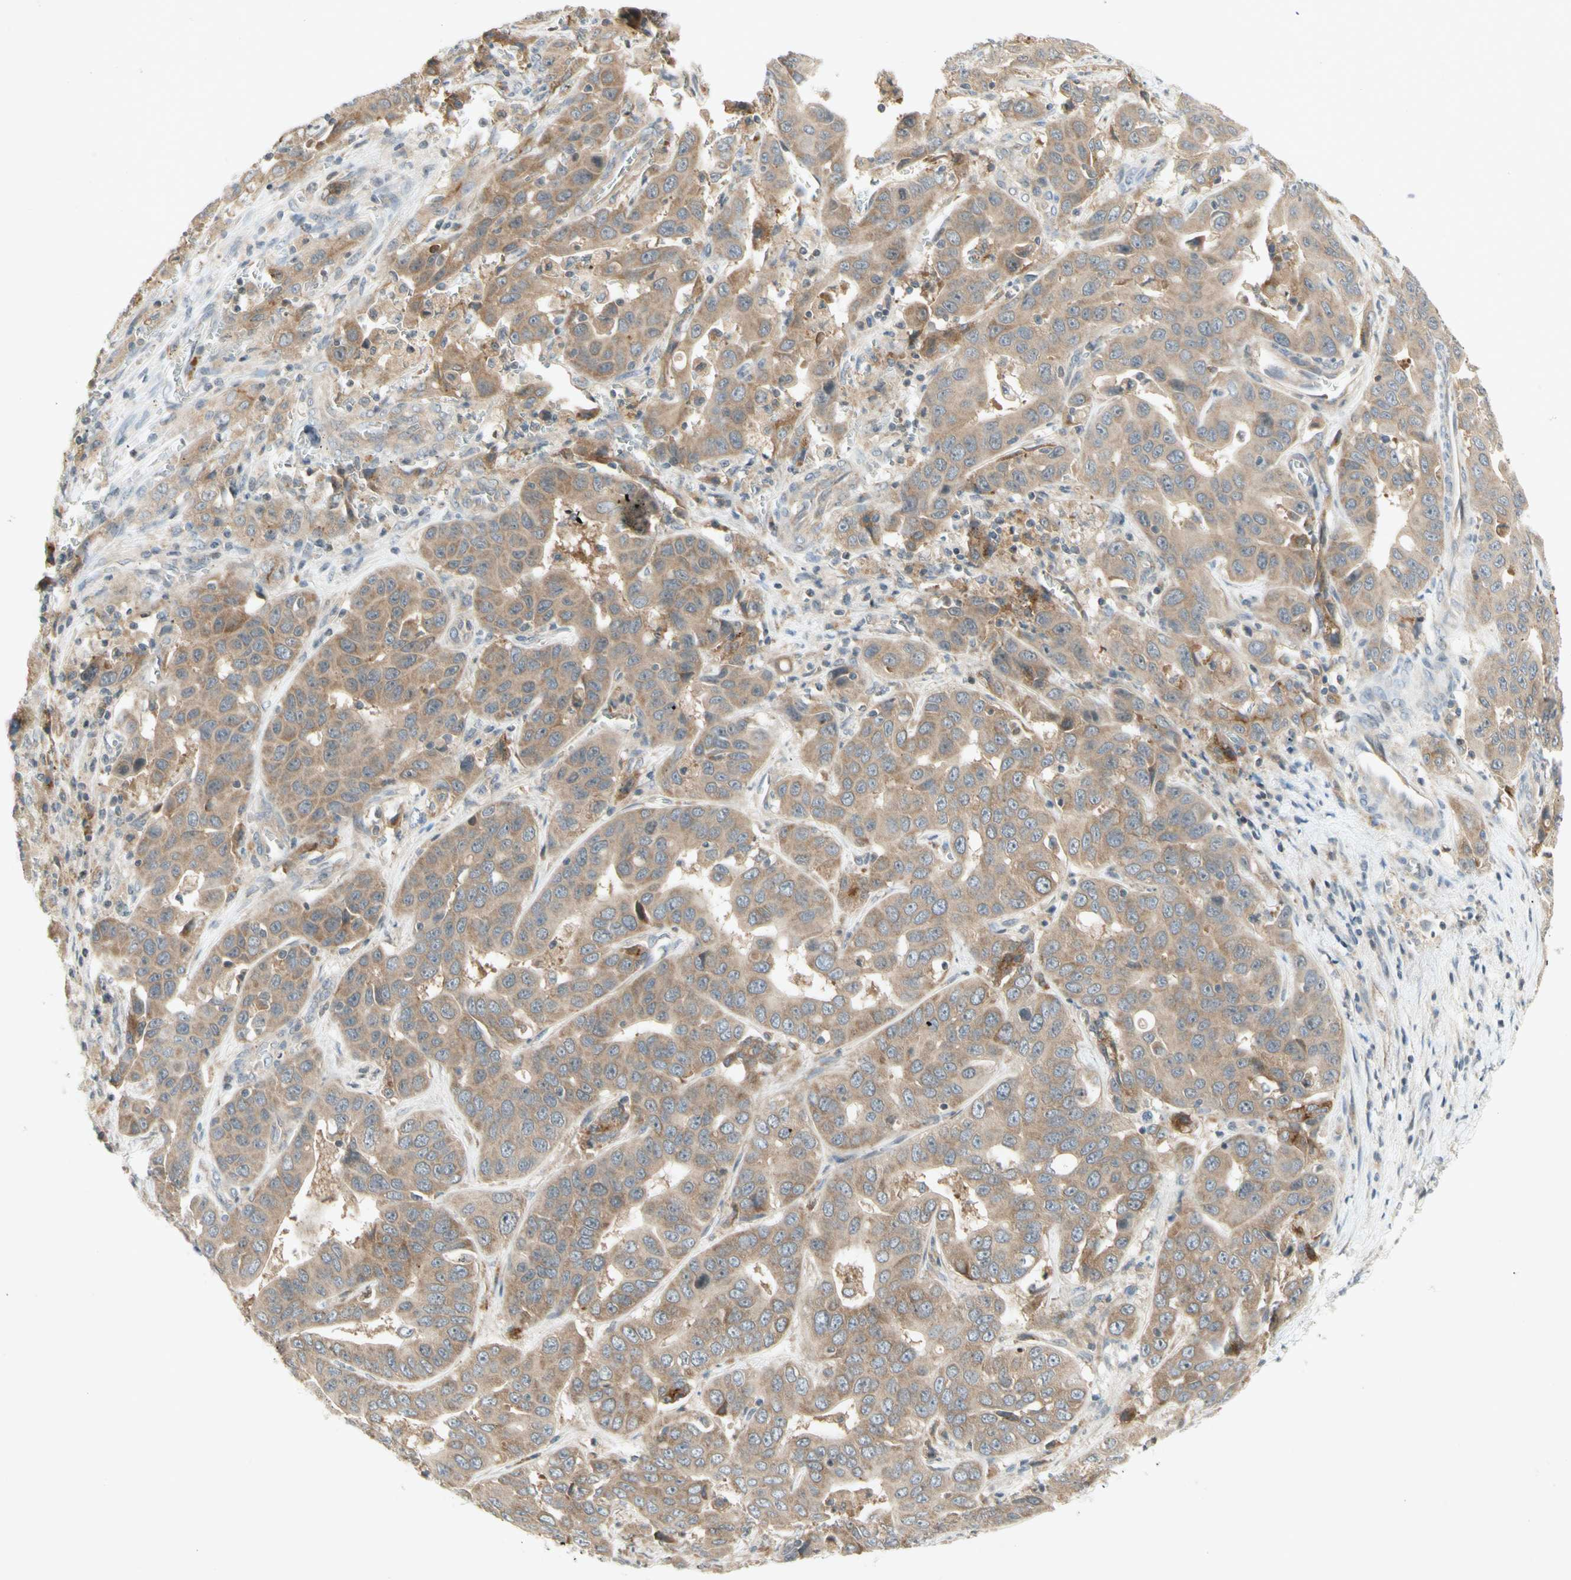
{"staining": {"intensity": "moderate", "quantity": "25%-75%", "location": "cytoplasmic/membranous"}, "tissue": "liver cancer", "cell_type": "Tumor cells", "image_type": "cancer", "snomed": [{"axis": "morphology", "description": "Cholangiocarcinoma"}, {"axis": "topography", "description": "Liver"}], "caption": "The immunohistochemical stain labels moderate cytoplasmic/membranous staining in tumor cells of liver cholangiocarcinoma tissue.", "gene": "ETF1", "patient": {"sex": "female", "age": 52}}